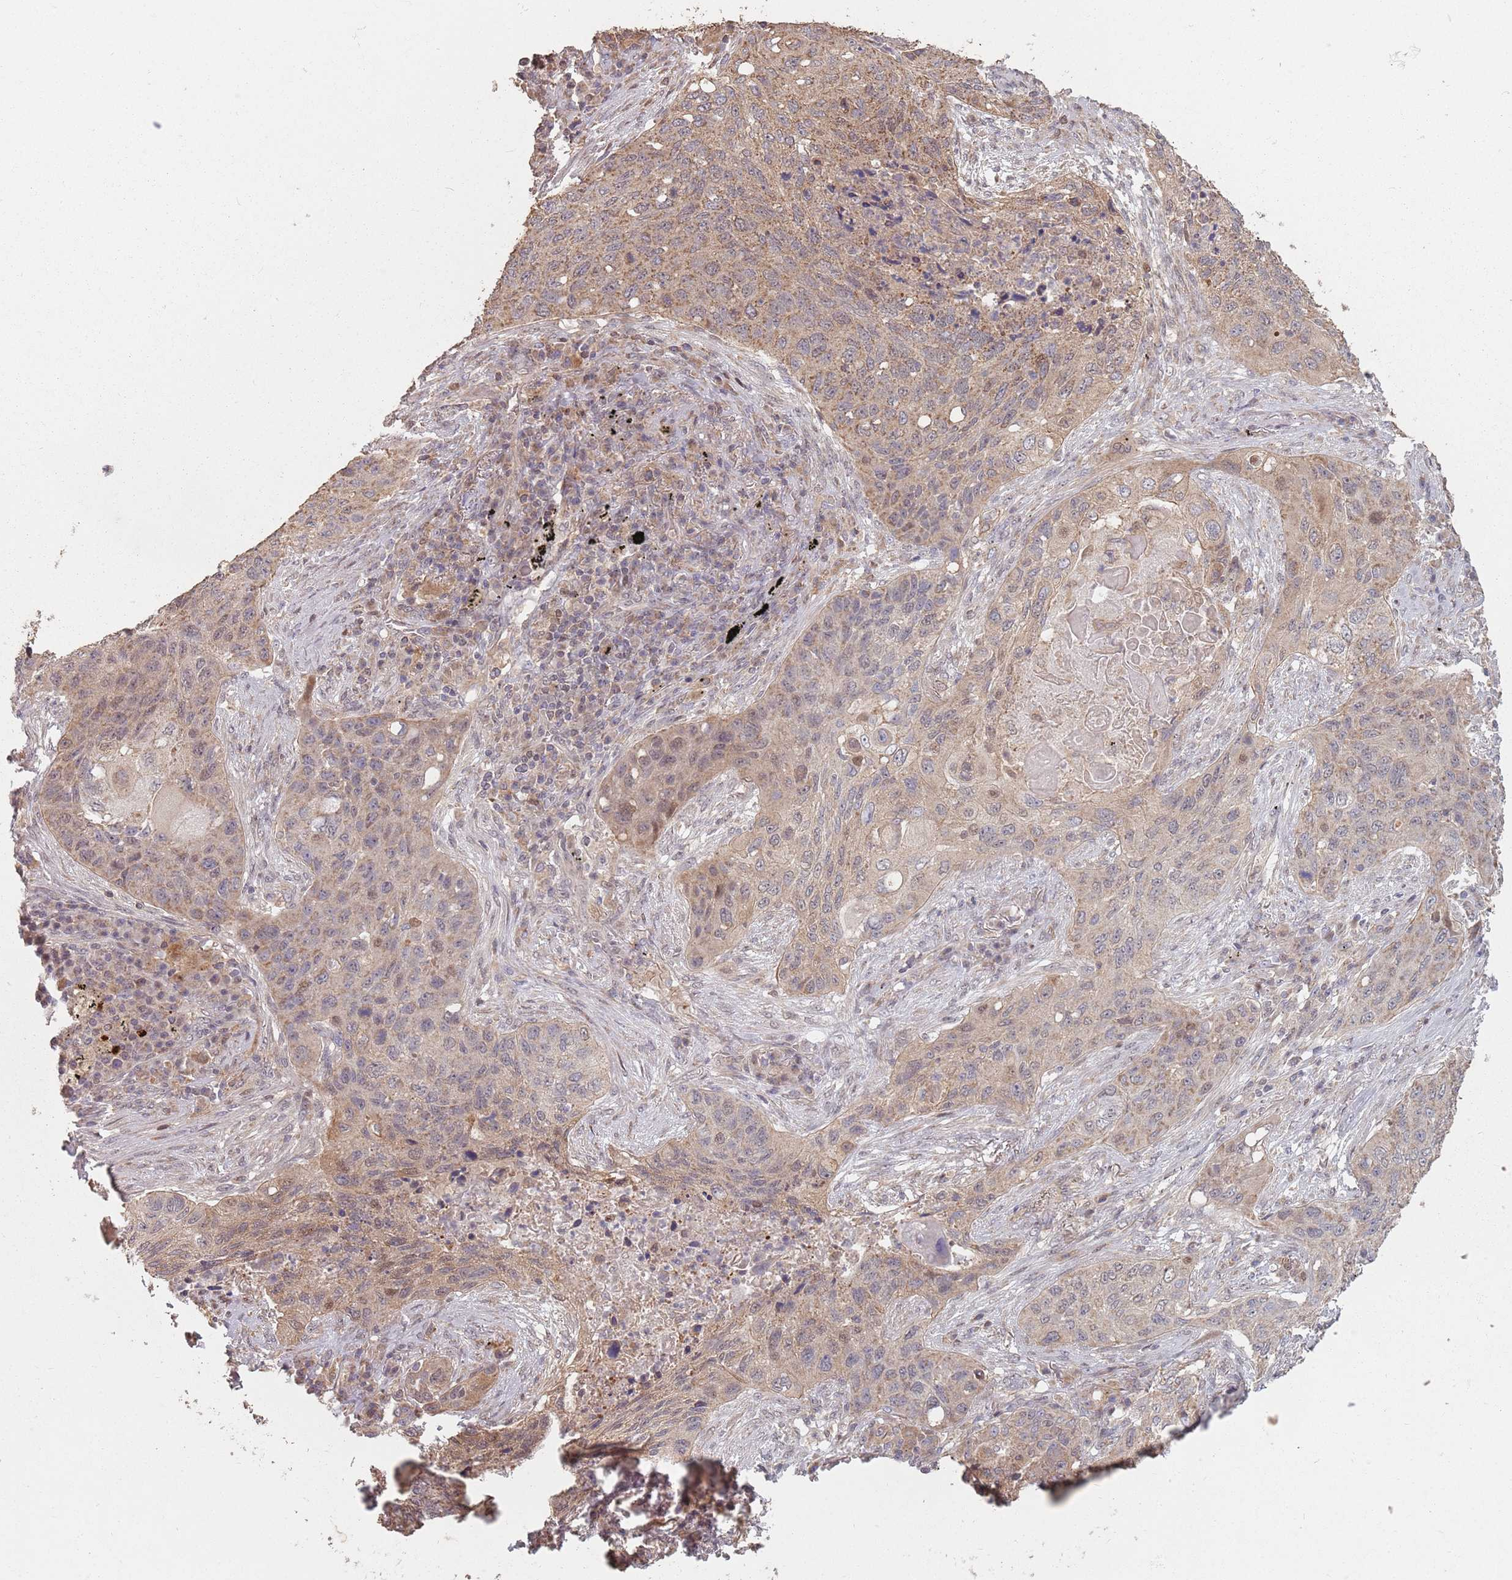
{"staining": {"intensity": "moderate", "quantity": ">75%", "location": "cytoplasmic/membranous,nuclear"}, "tissue": "lung cancer", "cell_type": "Tumor cells", "image_type": "cancer", "snomed": [{"axis": "morphology", "description": "Squamous cell carcinoma, NOS"}, {"axis": "topography", "description": "Lung"}], "caption": "Squamous cell carcinoma (lung) stained for a protein exhibits moderate cytoplasmic/membranous and nuclear positivity in tumor cells. (Brightfield microscopy of DAB IHC at high magnification).", "gene": "VPS52", "patient": {"sex": "female", "age": 63}}